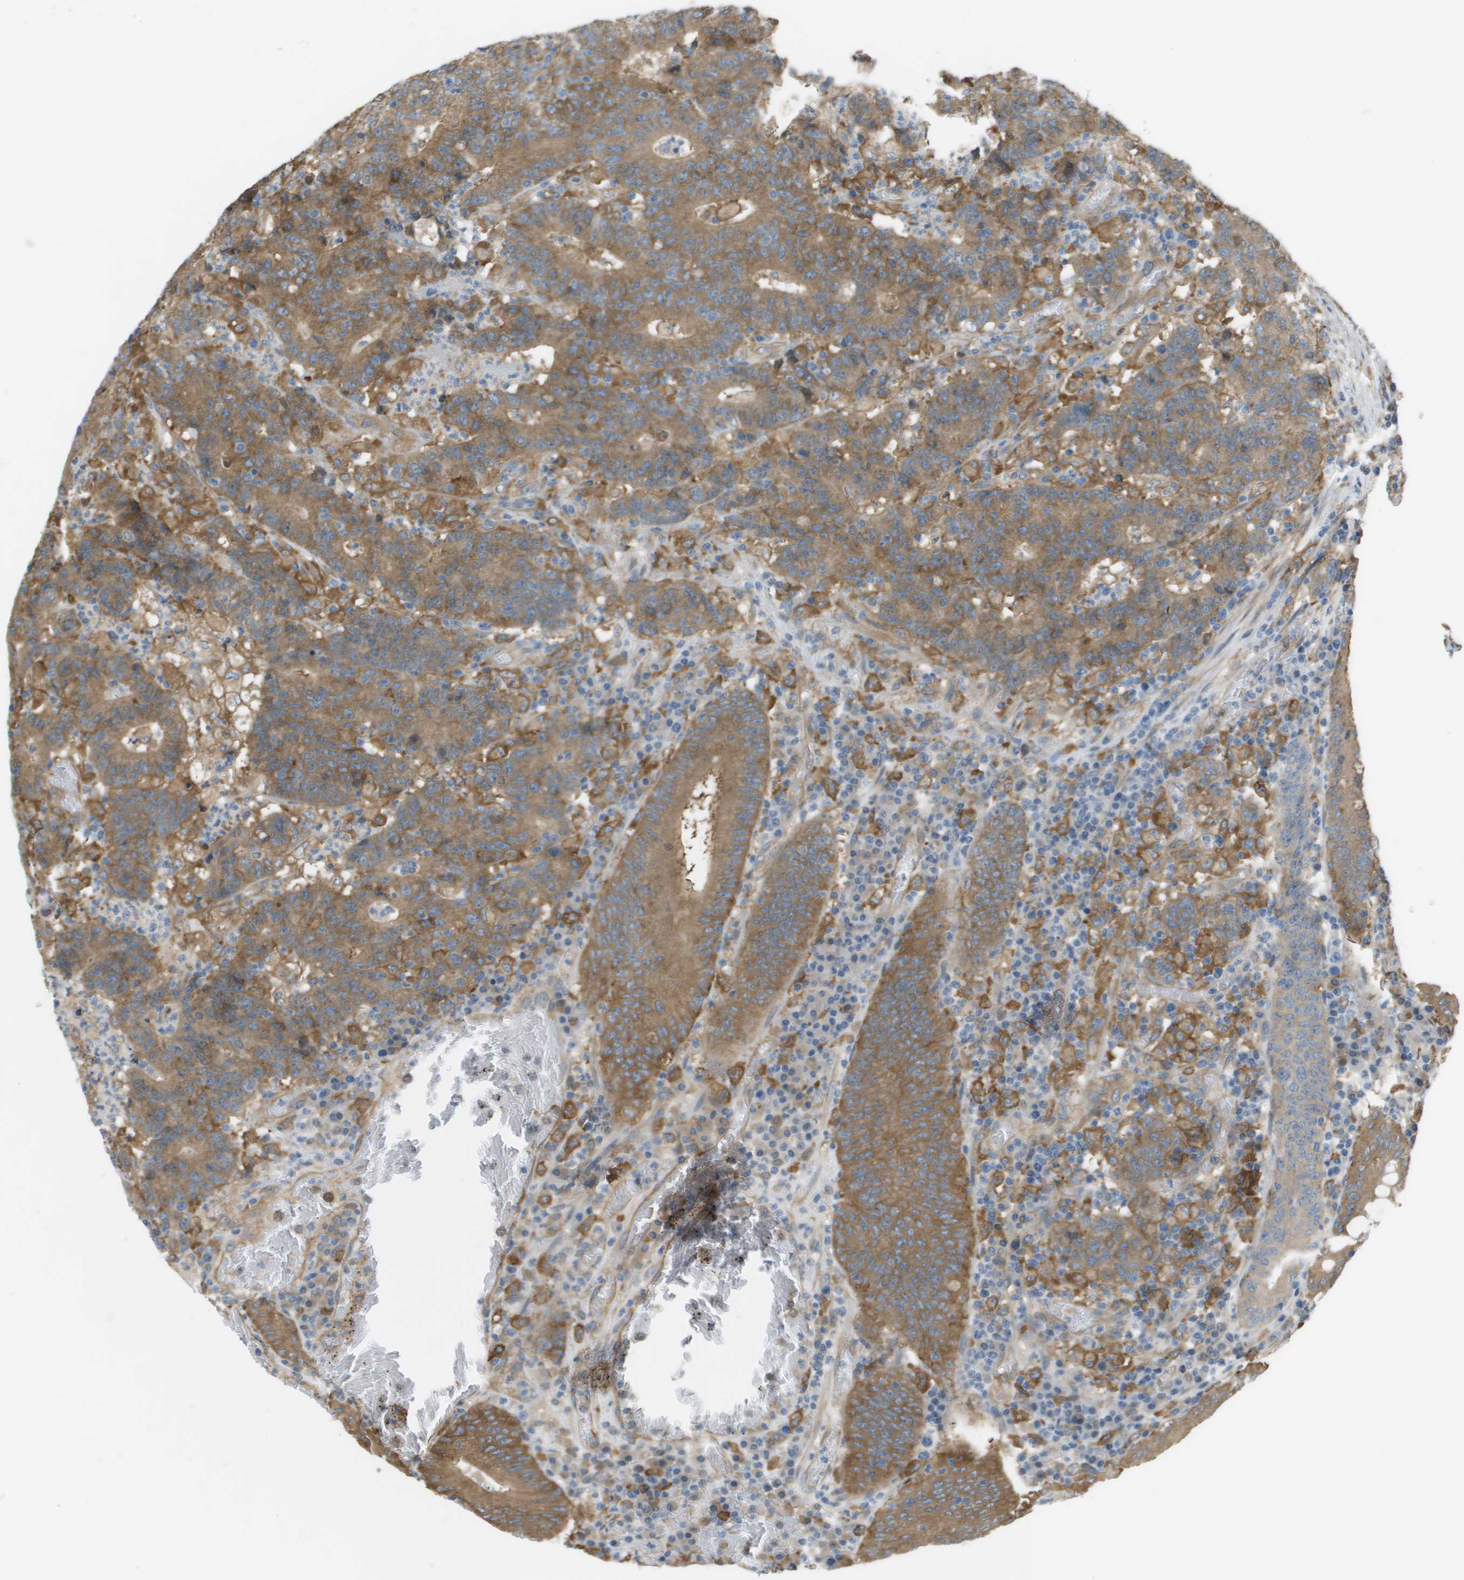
{"staining": {"intensity": "moderate", "quantity": ">75%", "location": "cytoplasmic/membranous"}, "tissue": "colorectal cancer", "cell_type": "Tumor cells", "image_type": "cancer", "snomed": [{"axis": "morphology", "description": "Normal tissue, NOS"}, {"axis": "morphology", "description": "Adenocarcinoma, NOS"}, {"axis": "topography", "description": "Colon"}], "caption": "This image reveals colorectal cancer (adenocarcinoma) stained with IHC to label a protein in brown. The cytoplasmic/membranous of tumor cells show moderate positivity for the protein. Nuclei are counter-stained blue.", "gene": "CORO1B", "patient": {"sex": "female", "age": 75}}